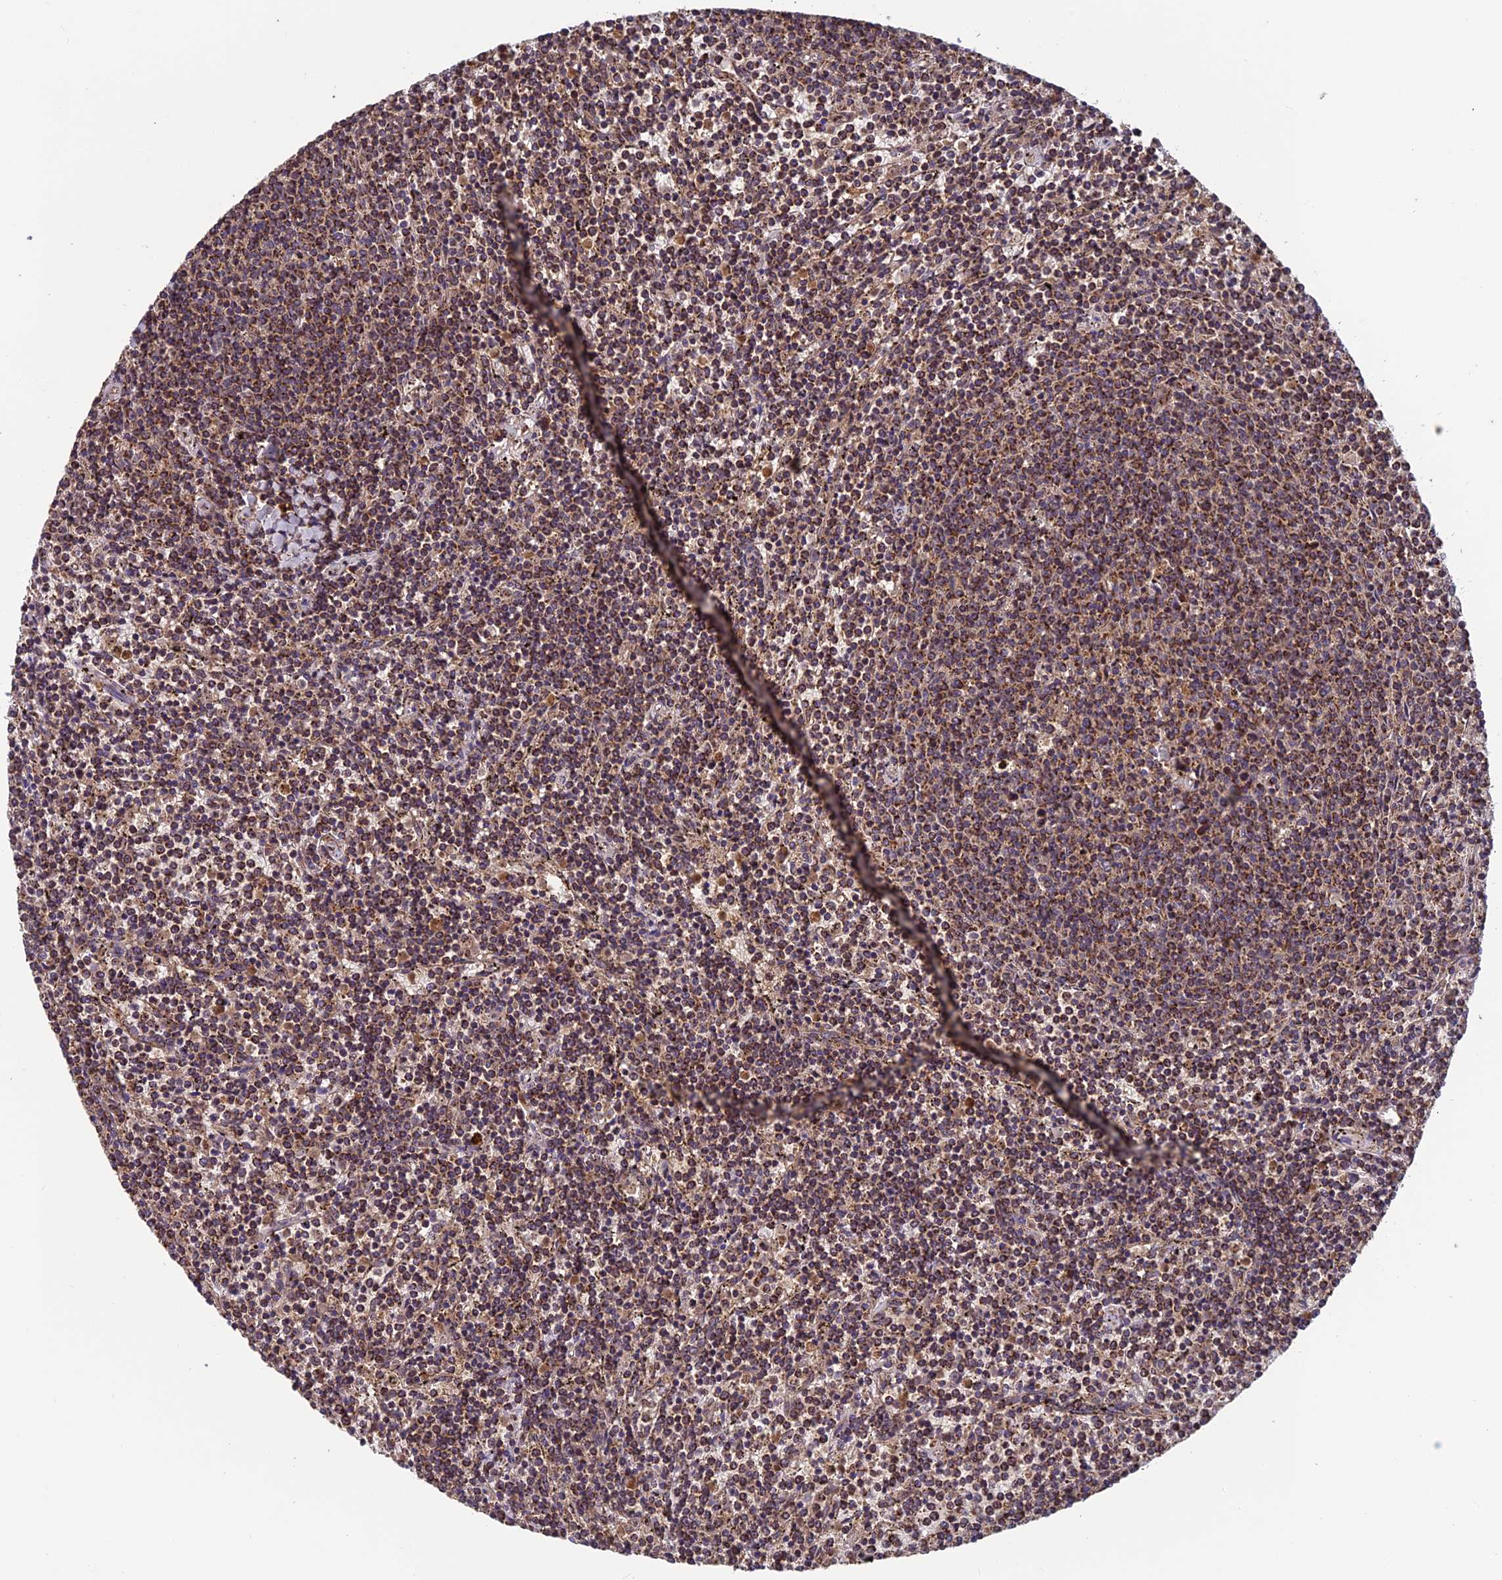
{"staining": {"intensity": "moderate", "quantity": ">75%", "location": "cytoplasmic/membranous"}, "tissue": "lymphoma", "cell_type": "Tumor cells", "image_type": "cancer", "snomed": [{"axis": "morphology", "description": "Malignant lymphoma, non-Hodgkin's type, Low grade"}, {"axis": "topography", "description": "Spleen"}], "caption": "IHC of malignant lymphoma, non-Hodgkin's type (low-grade) exhibits medium levels of moderate cytoplasmic/membranous positivity in approximately >75% of tumor cells. The staining is performed using DAB brown chromogen to label protein expression. The nuclei are counter-stained blue using hematoxylin.", "gene": "CCDC15", "patient": {"sex": "female", "age": 50}}